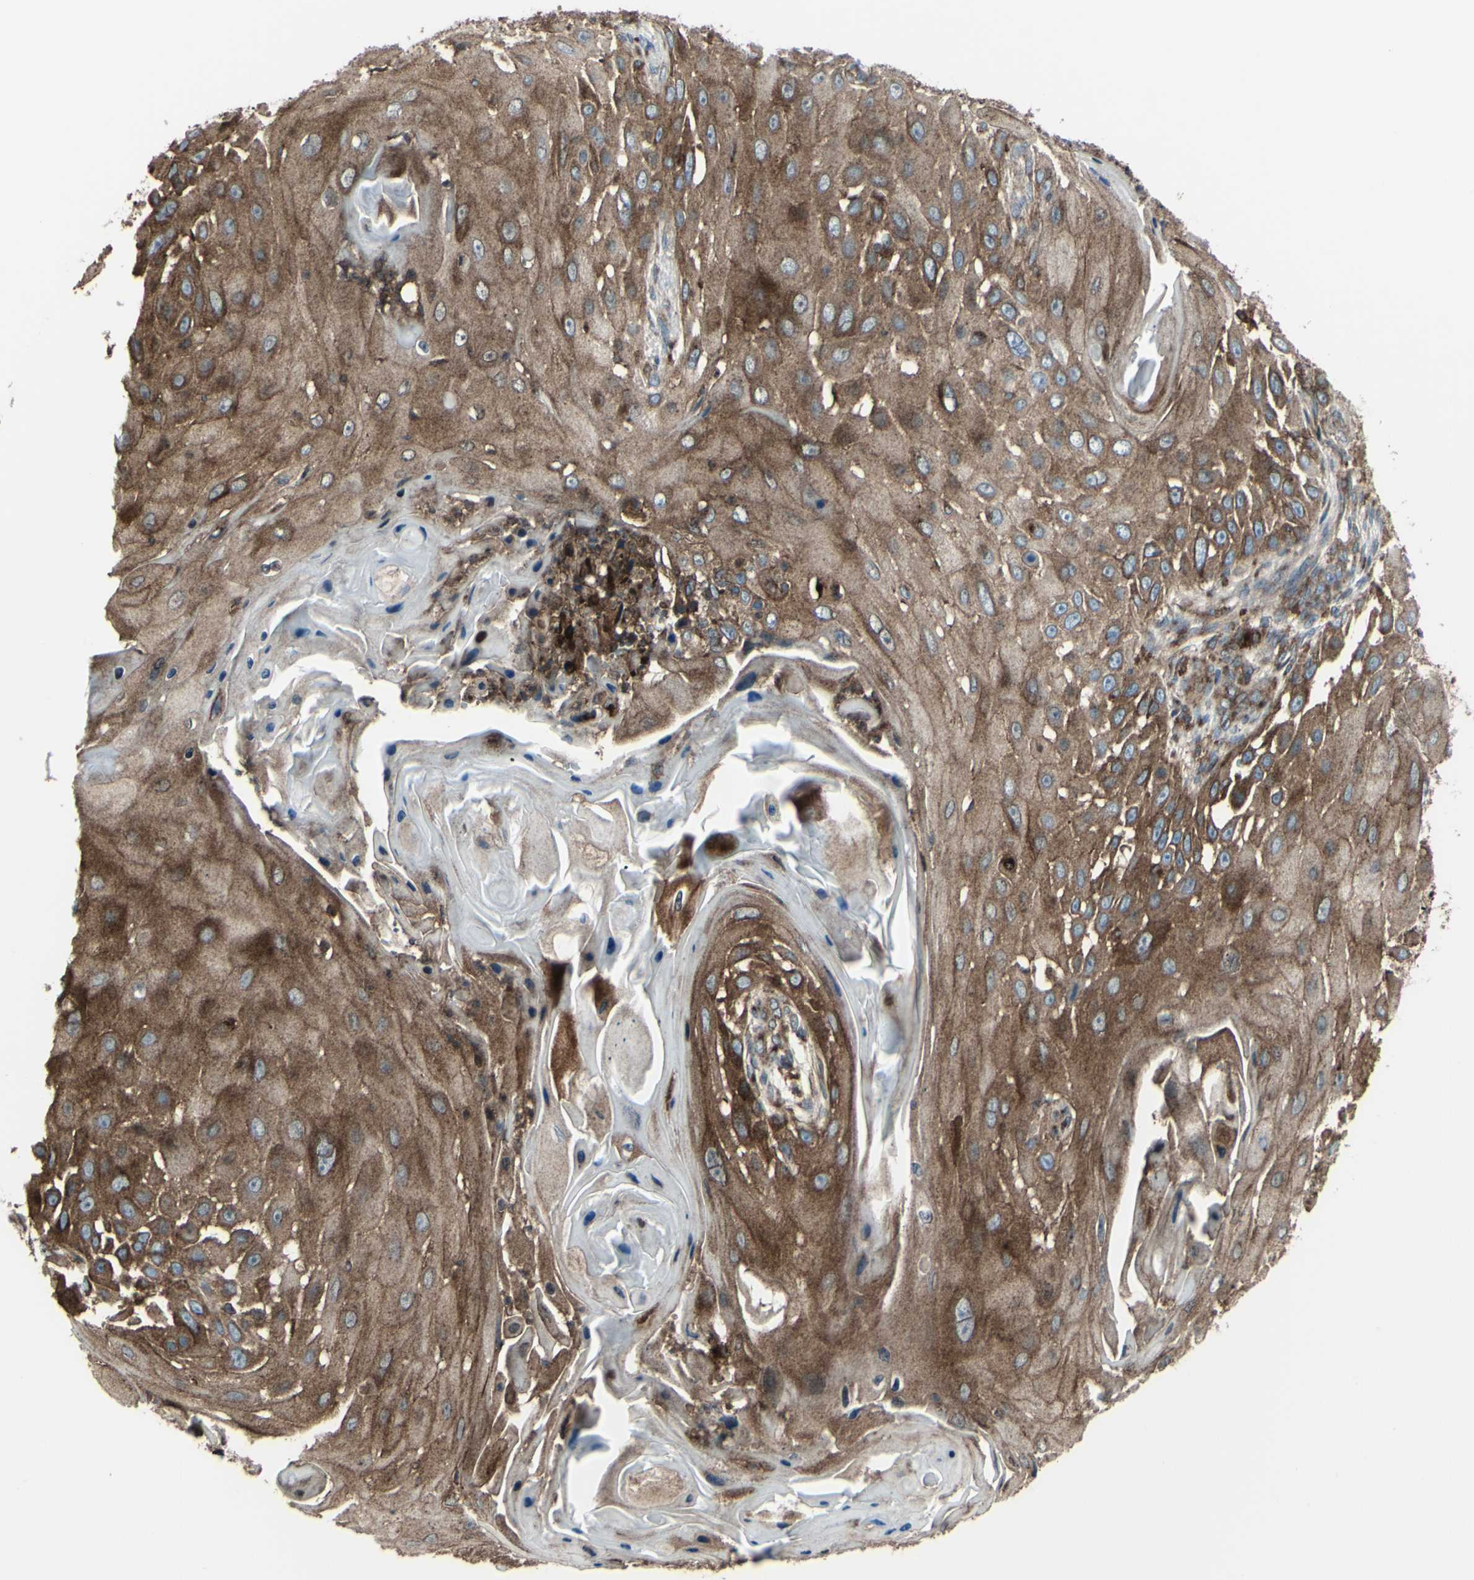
{"staining": {"intensity": "moderate", "quantity": ">75%", "location": "cytoplasmic/membranous"}, "tissue": "skin cancer", "cell_type": "Tumor cells", "image_type": "cancer", "snomed": [{"axis": "morphology", "description": "Squamous cell carcinoma, NOS"}, {"axis": "topography", "description": "Skin"}], "caption": "About >75% of tumor cells in squamous cell carcinoma (skin) demonstrate moderate cytoplasmic/membranous protein positivity as visualized by brown immunohistochemical staining.", "gene": "NAPA", "patient": {"sex": "female", "age": 44}}